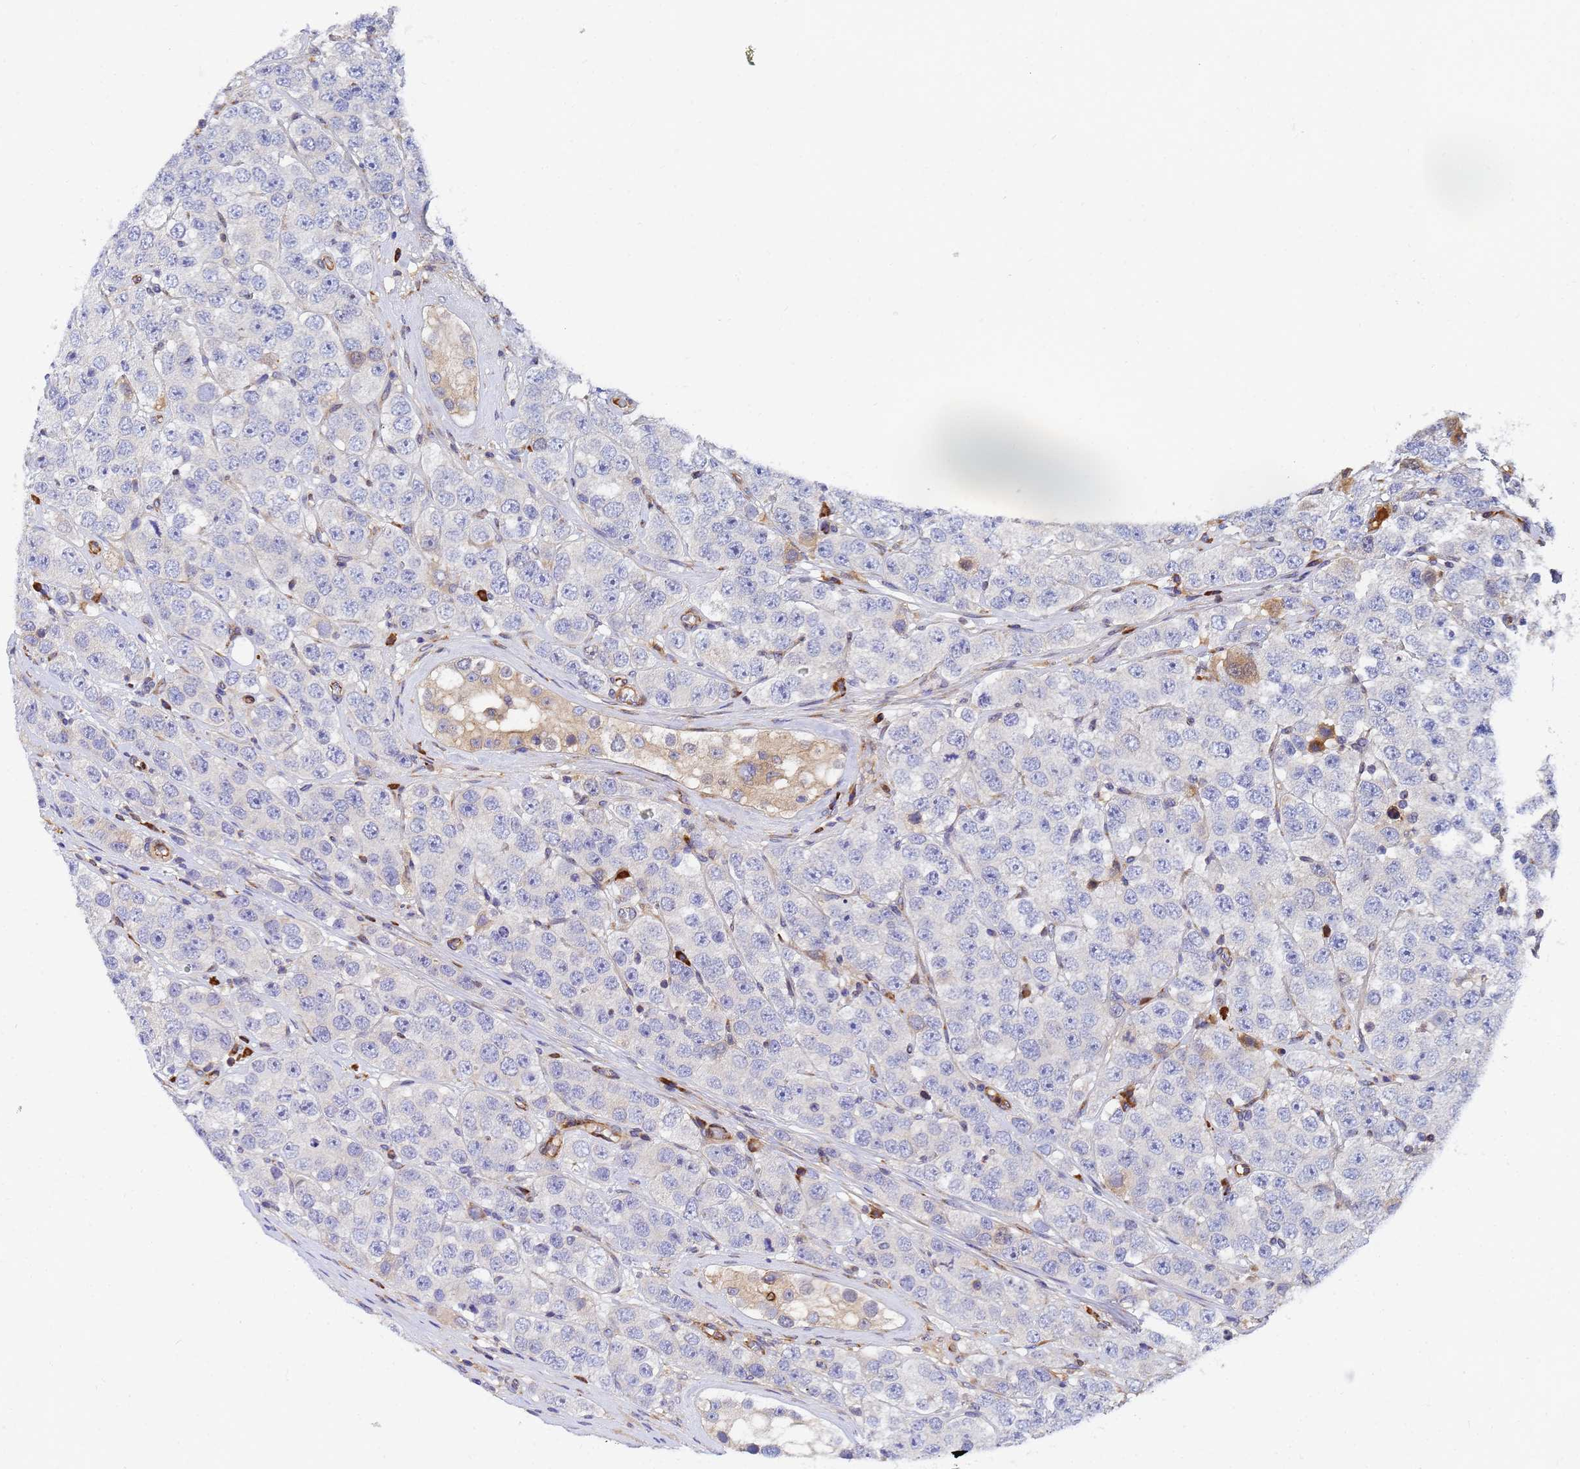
{"staining": {"intensity": "negative", "quantity": "none", "location": "none"}, "tissue": "testis cancer", "cell_type": "Tumor cells", "image_type": "cancer", "snomed": [{"axis": "morphology", "description": "Seminoma, NOS"}, {"axis": "topography", "description": "Testis"}], "caption": "This is a histopathology image of IHC staining of testis seminoma, which shows no expression in tumor cells.", "gene": "POM121", "patient": {"sex": "male", "age": 28}}